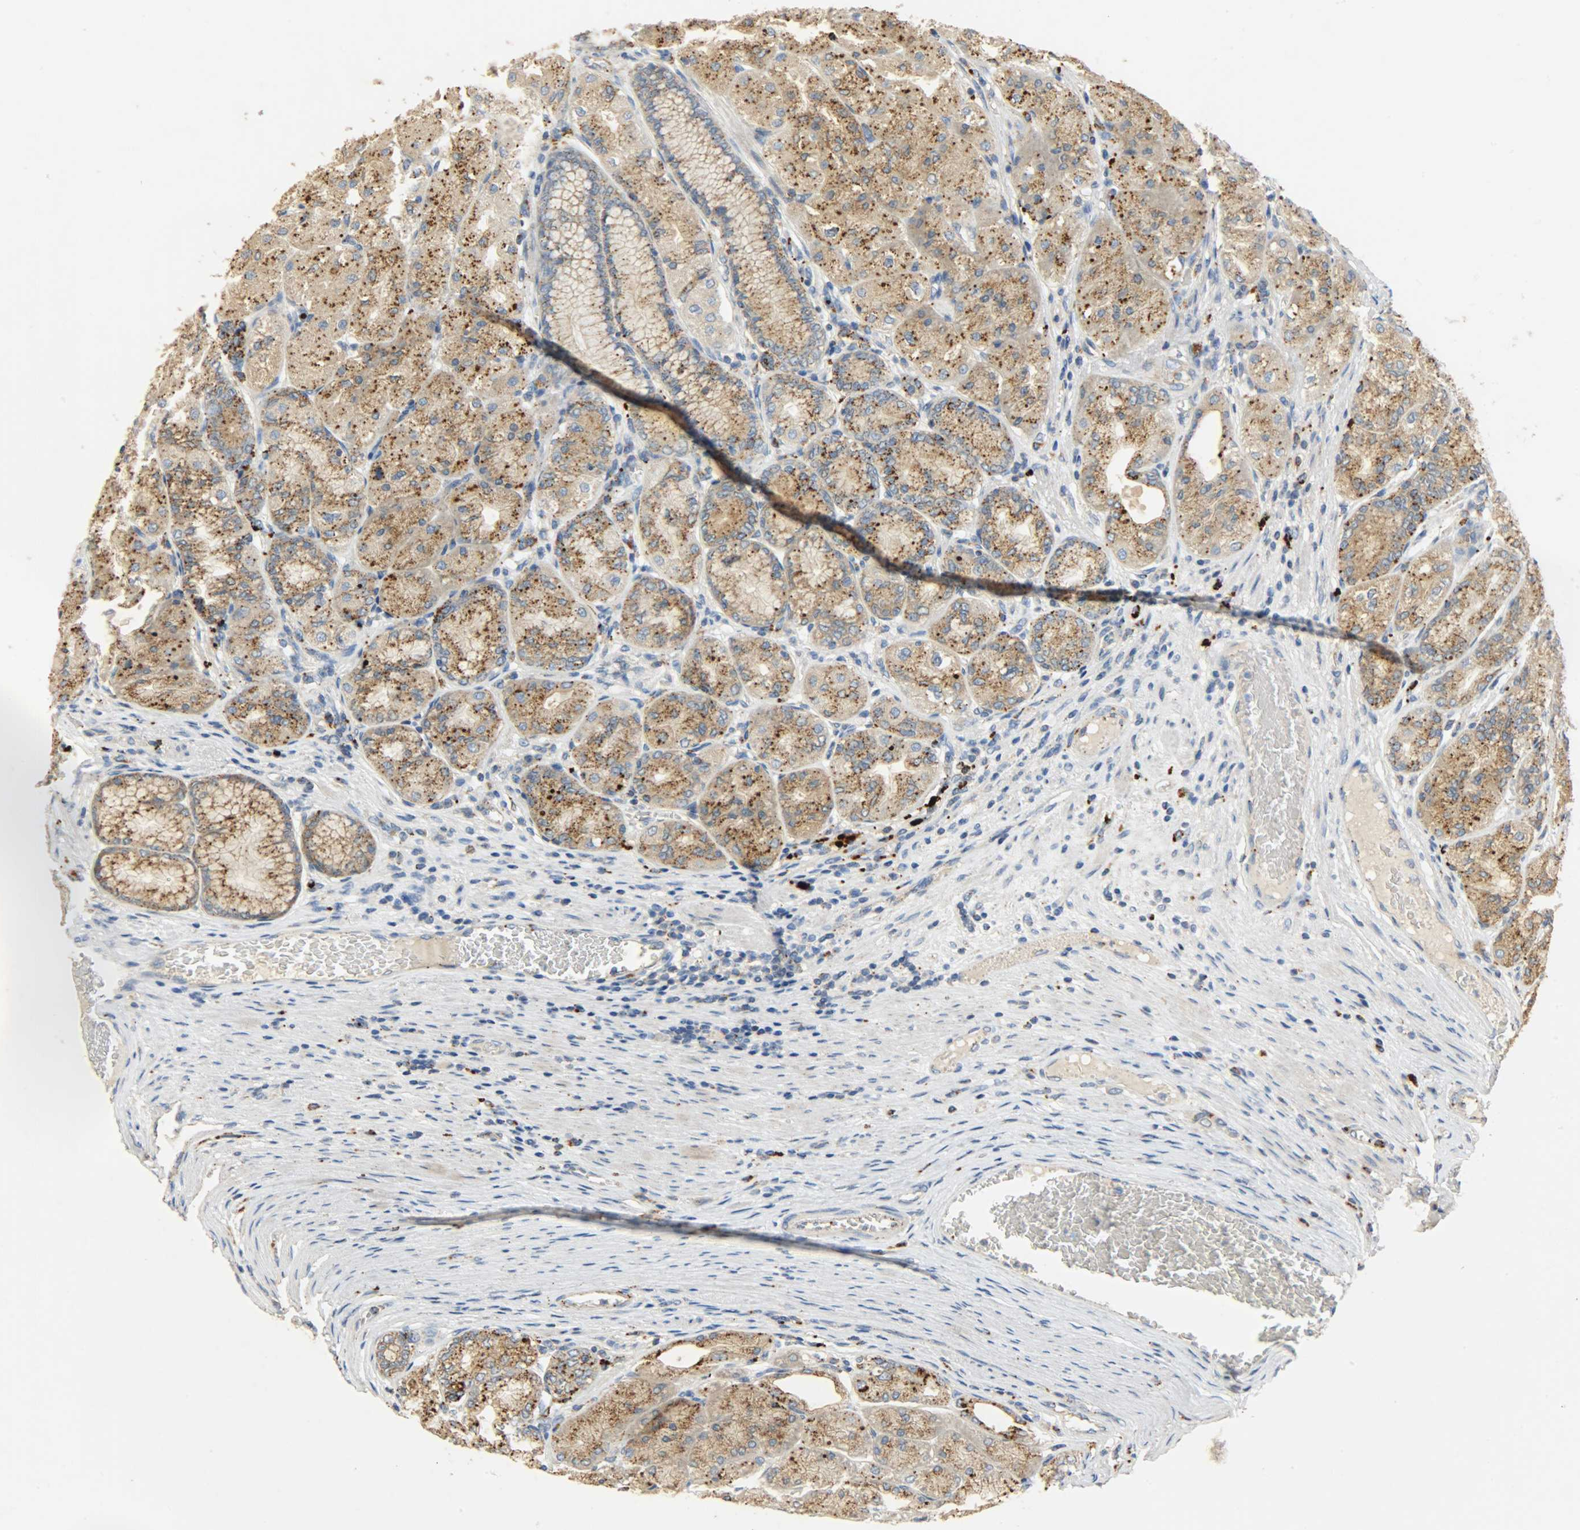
{"staining": {"intensity": "moderate", "quantity": ">75%", "location": "cytoplasmic/membranous"}, "tissue": "stomach", "cell_type": "Glandular cells", "image_type": "normal", "snomed": [{"axis": "morphology", "description": "Normal tissue, NOS"}, {"axis": "morphology", "description": "Adenocarcinoma, NOS"}, {"axis": "topography", "description": "Stomach"}, {"axis": "topography", "description": "Stomach, lower"}], "caption": "Immunohistochemical staining of unremarkable stomach demonstrates medium levels of moderate cytoplasmic/membranous positivity in approximately >75% of glandular cells. (Brightfield microscopy of DAB IHC at high magnification).", "gene": "ASAH1", "patient": {"sex": "female", "age": 65}}